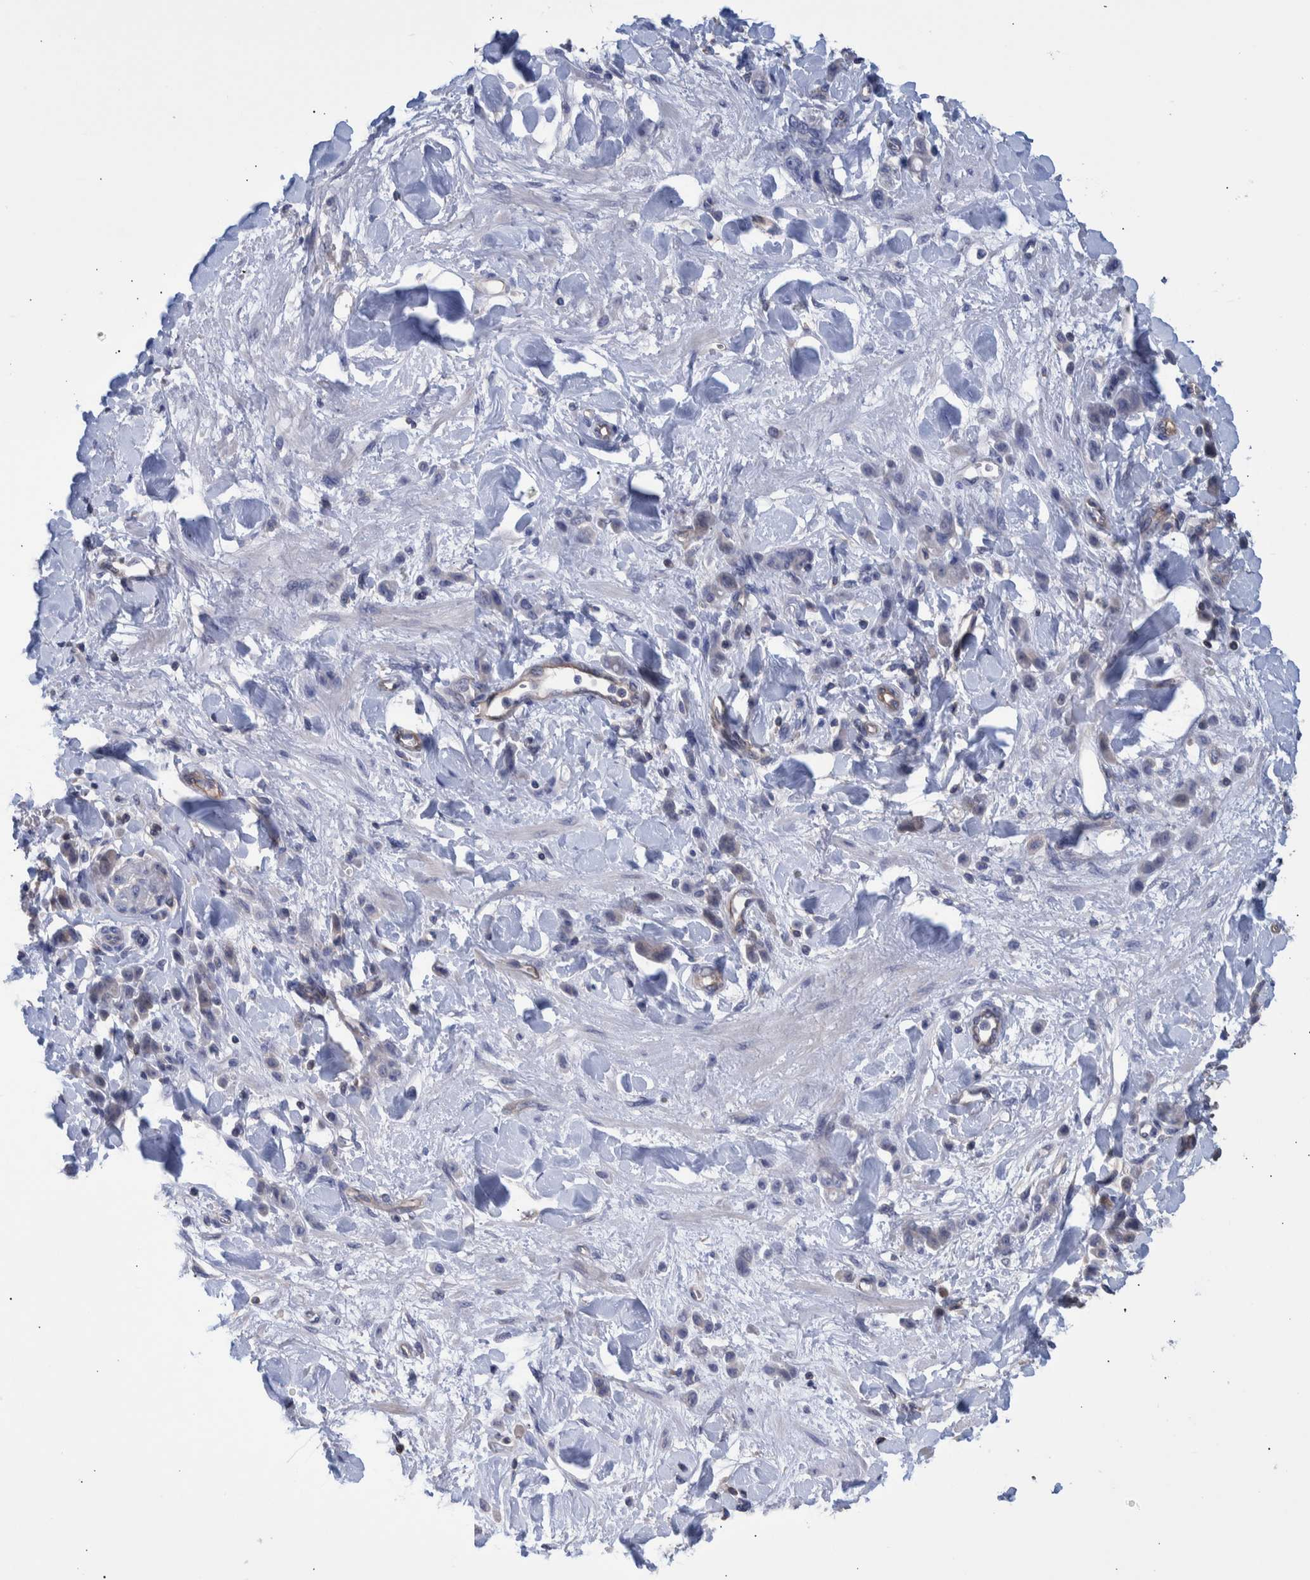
{"staining": {"intensity": "negative", "quantity": "none", "location": "none"}, "tissue": "stomach cancer", "cell_type": "Tumor cells", "image_type": "cancer", "snomed": [{"axis": "morphology", "description": "Normal tissue, NOS"}, {"axis": "morphology", "description": "Adenocarcinoma, NOS"}, {"axis": "topography", "description": "Stomach"}], "caption": "The histopathology image demonstrates no staining of tumor cells in adenocarcinoma (stomach).", "gene": "PPP3CC", "patient": {"sex": "male", "age": 82}}